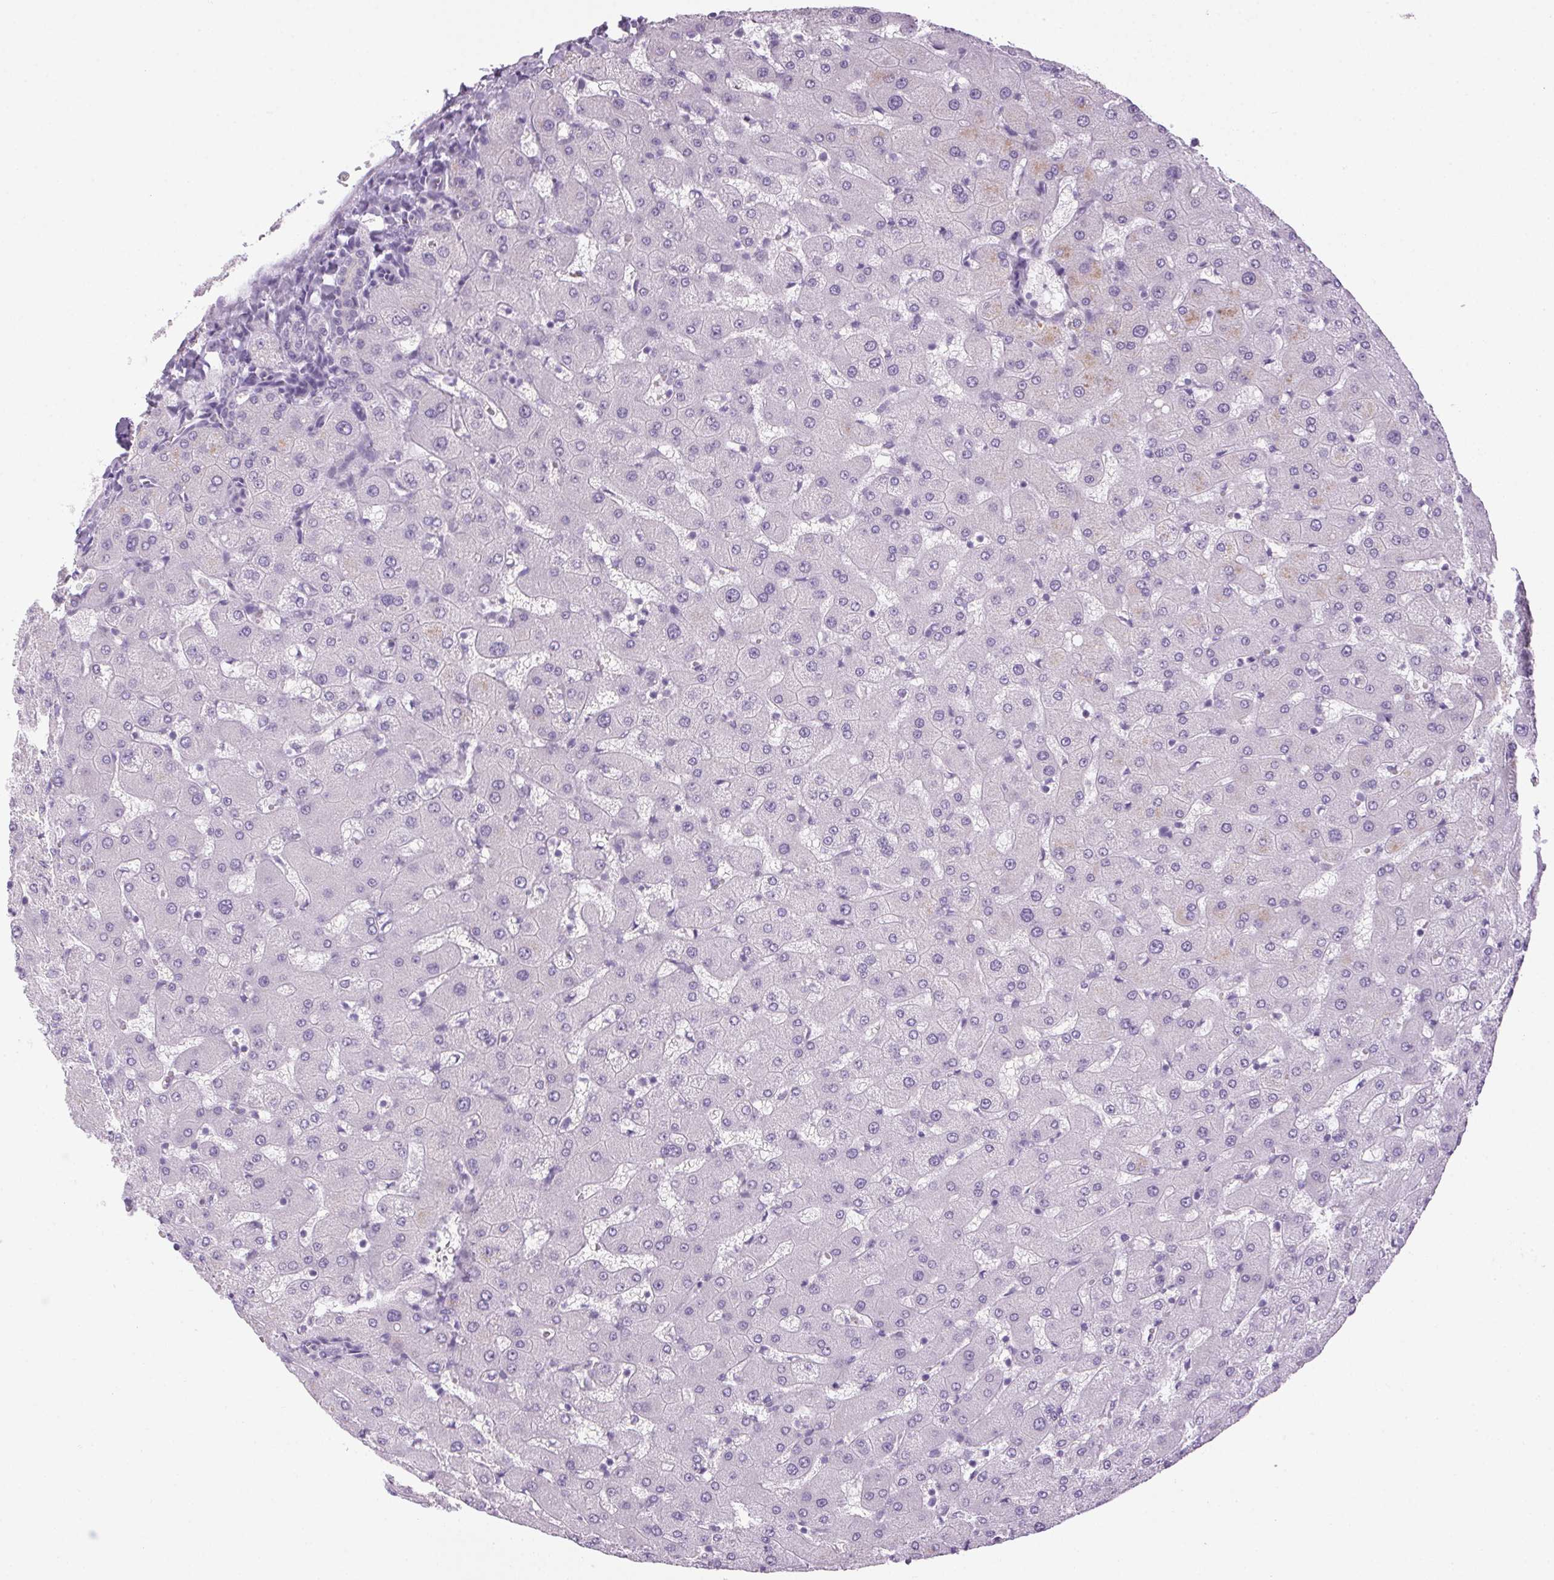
{"staining": {"intensity": "negative", "quantity": "none", "location": "none"}, "tissue": "liver", "cell_type": "Cholangiocytes", "image_type": "normal", "snomed": [{"axis": "morphology", "description": "Normal tissue, NOS"}, {"axis": "topography", "description": "Liver"}], "caption": "High power microscopy photomicrograph of an immunohistochemistry photomicrograph of benign liver, revealing no significant positivity in cholangiocytes.", "gene": "POPDC2", "patient": {"sex": "female", "age": 63}}